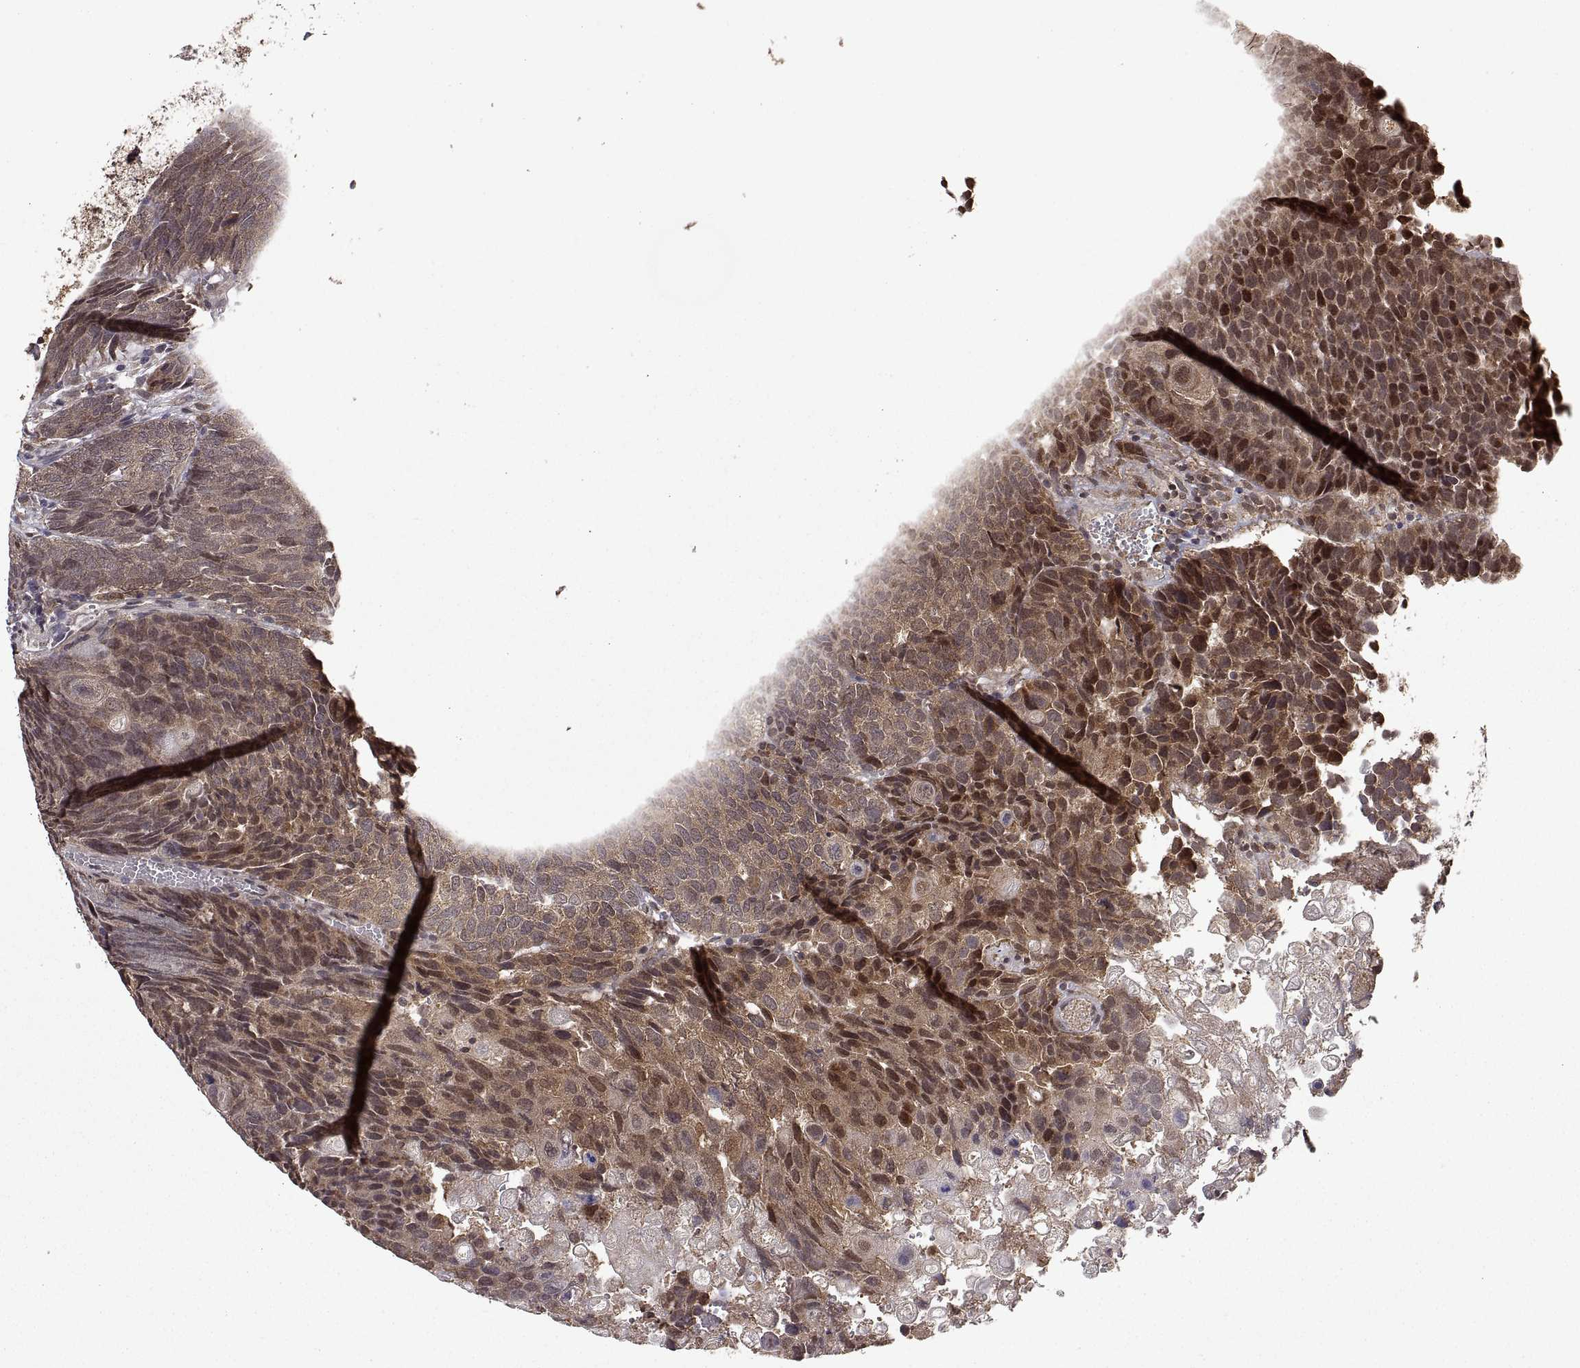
{"staining": {"intensity": "strong", "quantity": "25%-75%", "location": "cytoplasmic/membranous,nuclear"}, "tissue": "urothelial cancer", "cell_type": "Tumor cells", "image_type": "cancer", "snomed": [{"axis": "morphology", "description": "Urothelial carcinoma, Low grade"}, {"axis": "topography", "description": "Urinary bladder"}], "caption": "Tumor cells exhibit strong cytoplasmic/membranous and nuclear staining in approximately 25%-75% of cells in urothelial carcinoma (low-grade).", "gene": "ZNRF2", "patient": {"sex": "female", "age": 62}}